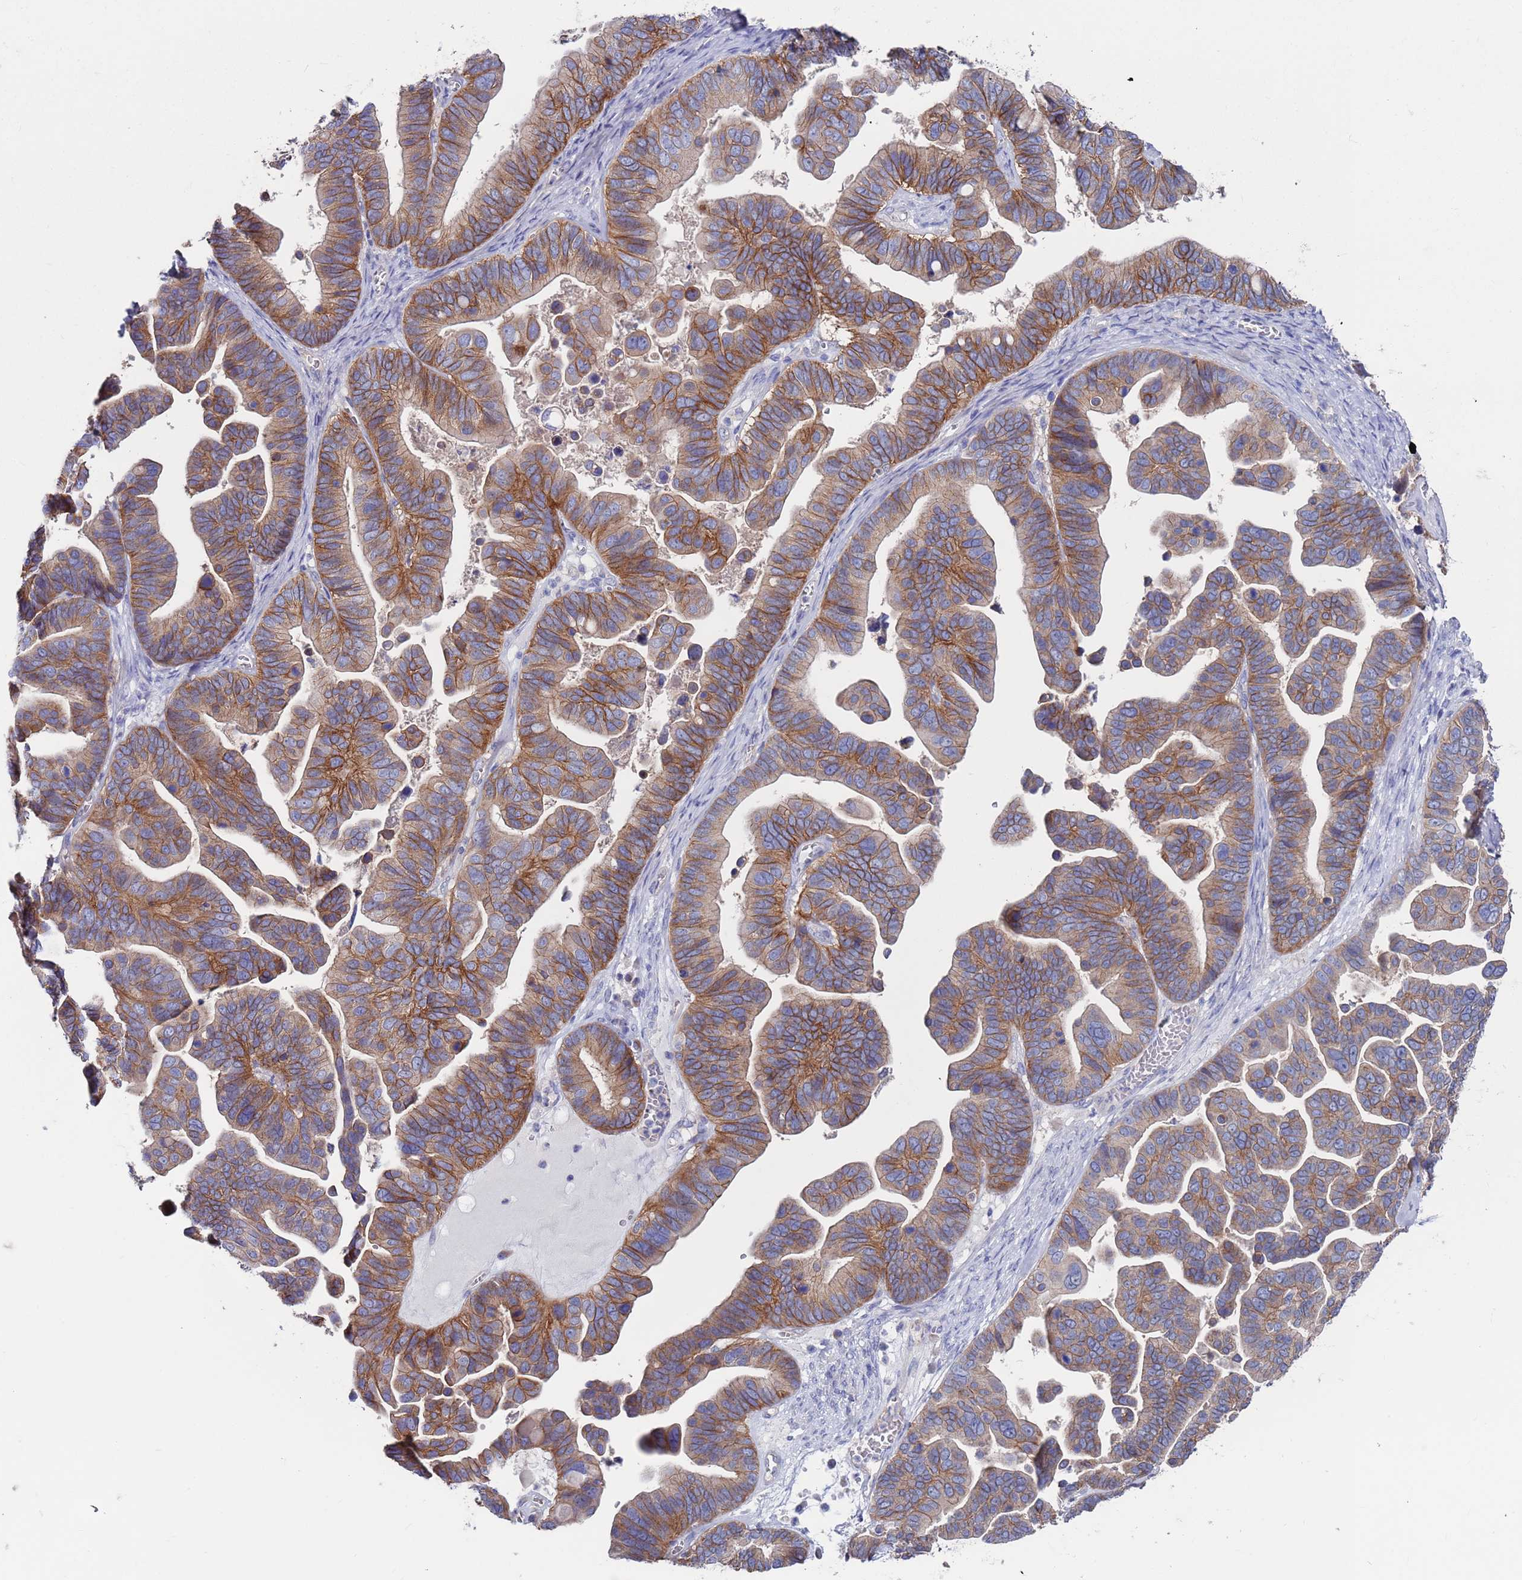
{"staining": {"intensity": "moderate", "quantity": ">75%", "location": "cytoplasmic/membranous"}, "tissue": "ovarian cancer", "cell_type": "Tumor cells", "image_type": "cancer", "snomed": [{"axis": "morphology", "description": "Cystadenocarcinoma, serous, NOS"}, {"axis": "topography", "description": "Ovary"}], "caption": "Ovarian cancer (serous cystadenocarcinoma) stained with a protein marker reveals moderate staining in tumor cells.", "gene": "KRTCAP3", "patient": {"sex": "female", "age": 56}}